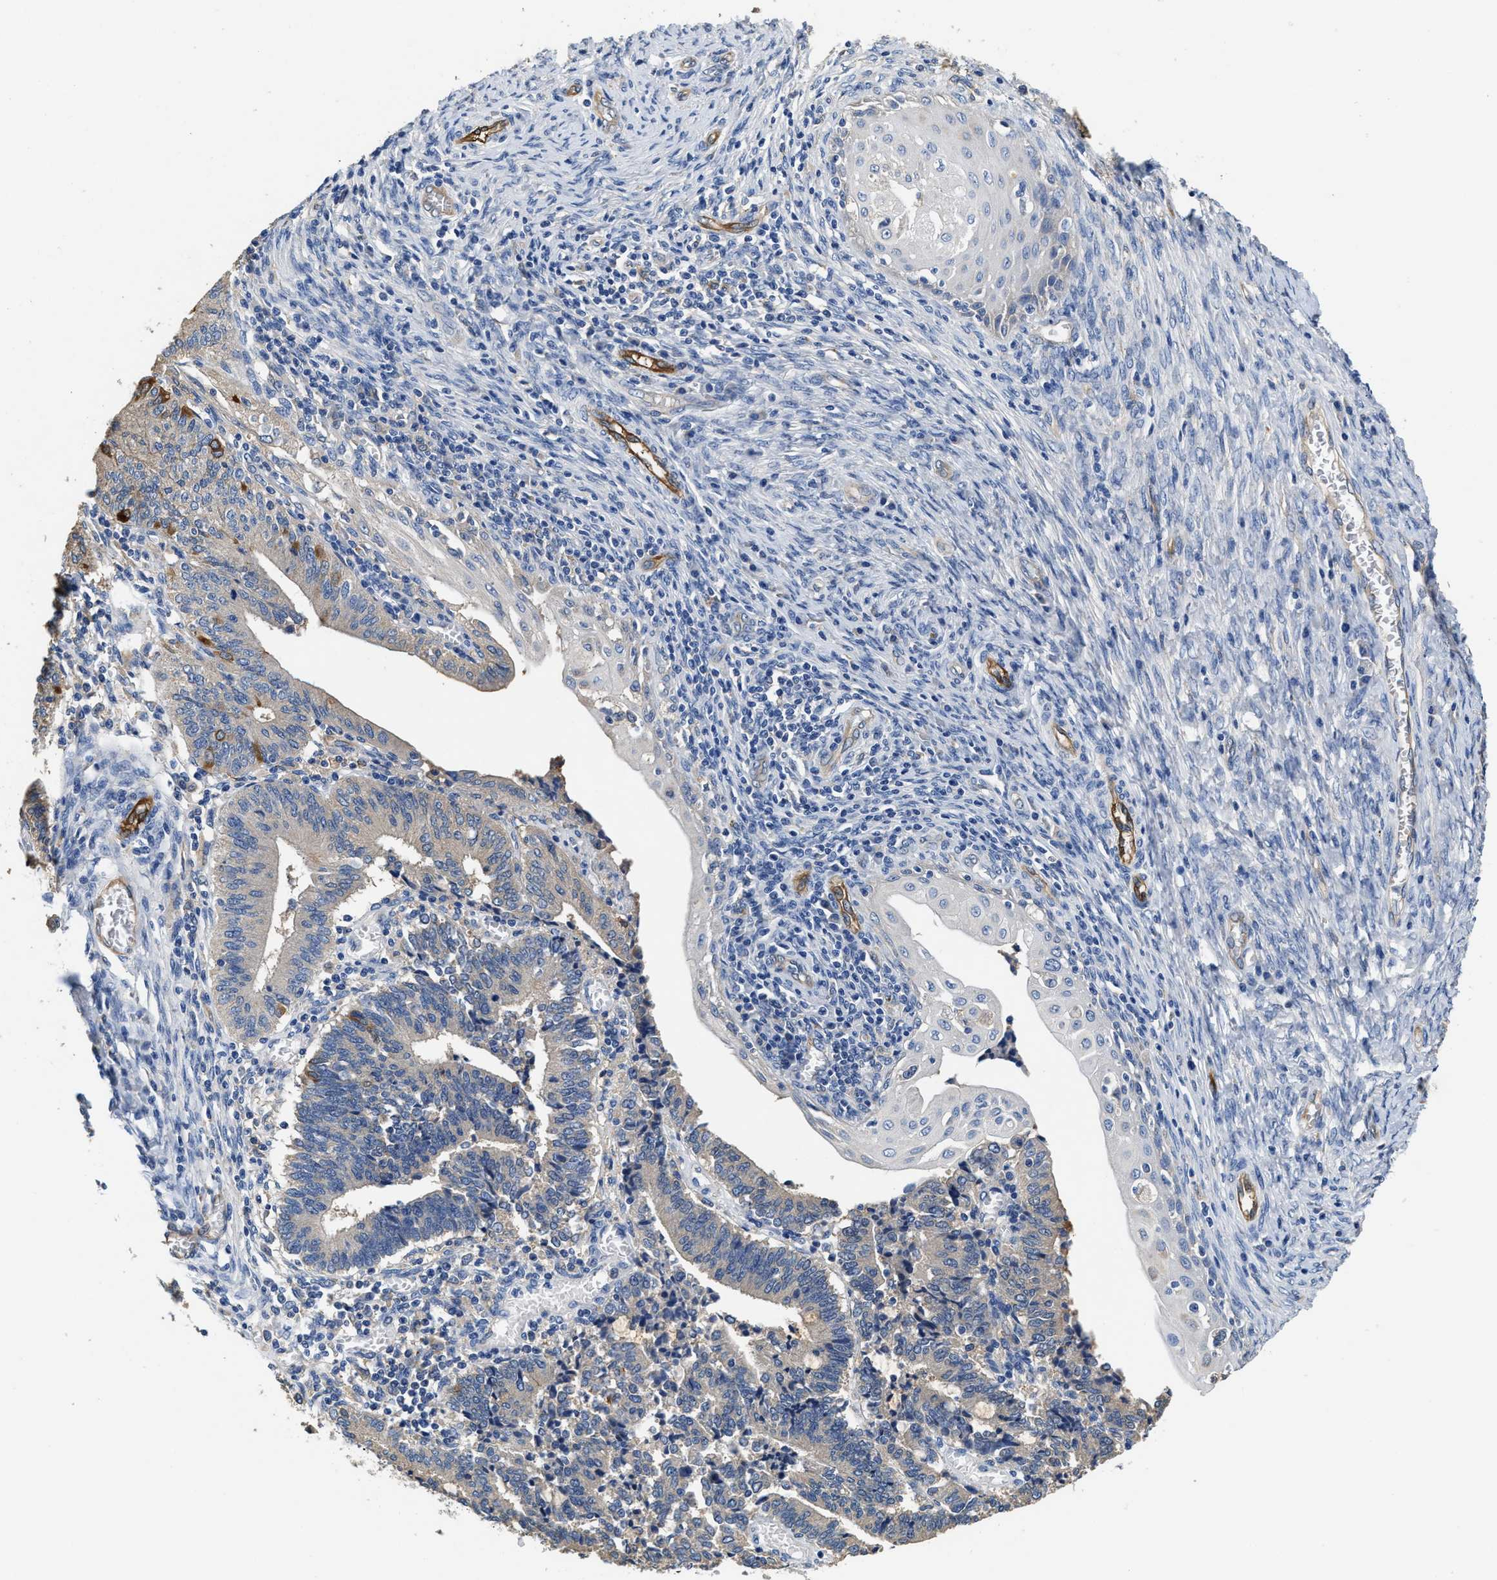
{"staining": {"intensity": "moderate", "quantity": "<25%", "location": "cytoplasmic/membranous"}, "tissue": "cervical cancer", "cell_type": "Tumor cells", "image_type": "cancer", "snomed": [{"axis": "morphology", "description": "Adenocarcinoma, NOS"}, {"axis": "topography", "description": "Cervix"}], "caption": "Immunohistochemical staining of cervical cancer demonstrates moderate cytoplasmic/membranous protein expression in about <25% of tumor cells.", "gene": "PEG10", "patient": {"sex": "female", "age": 44}}